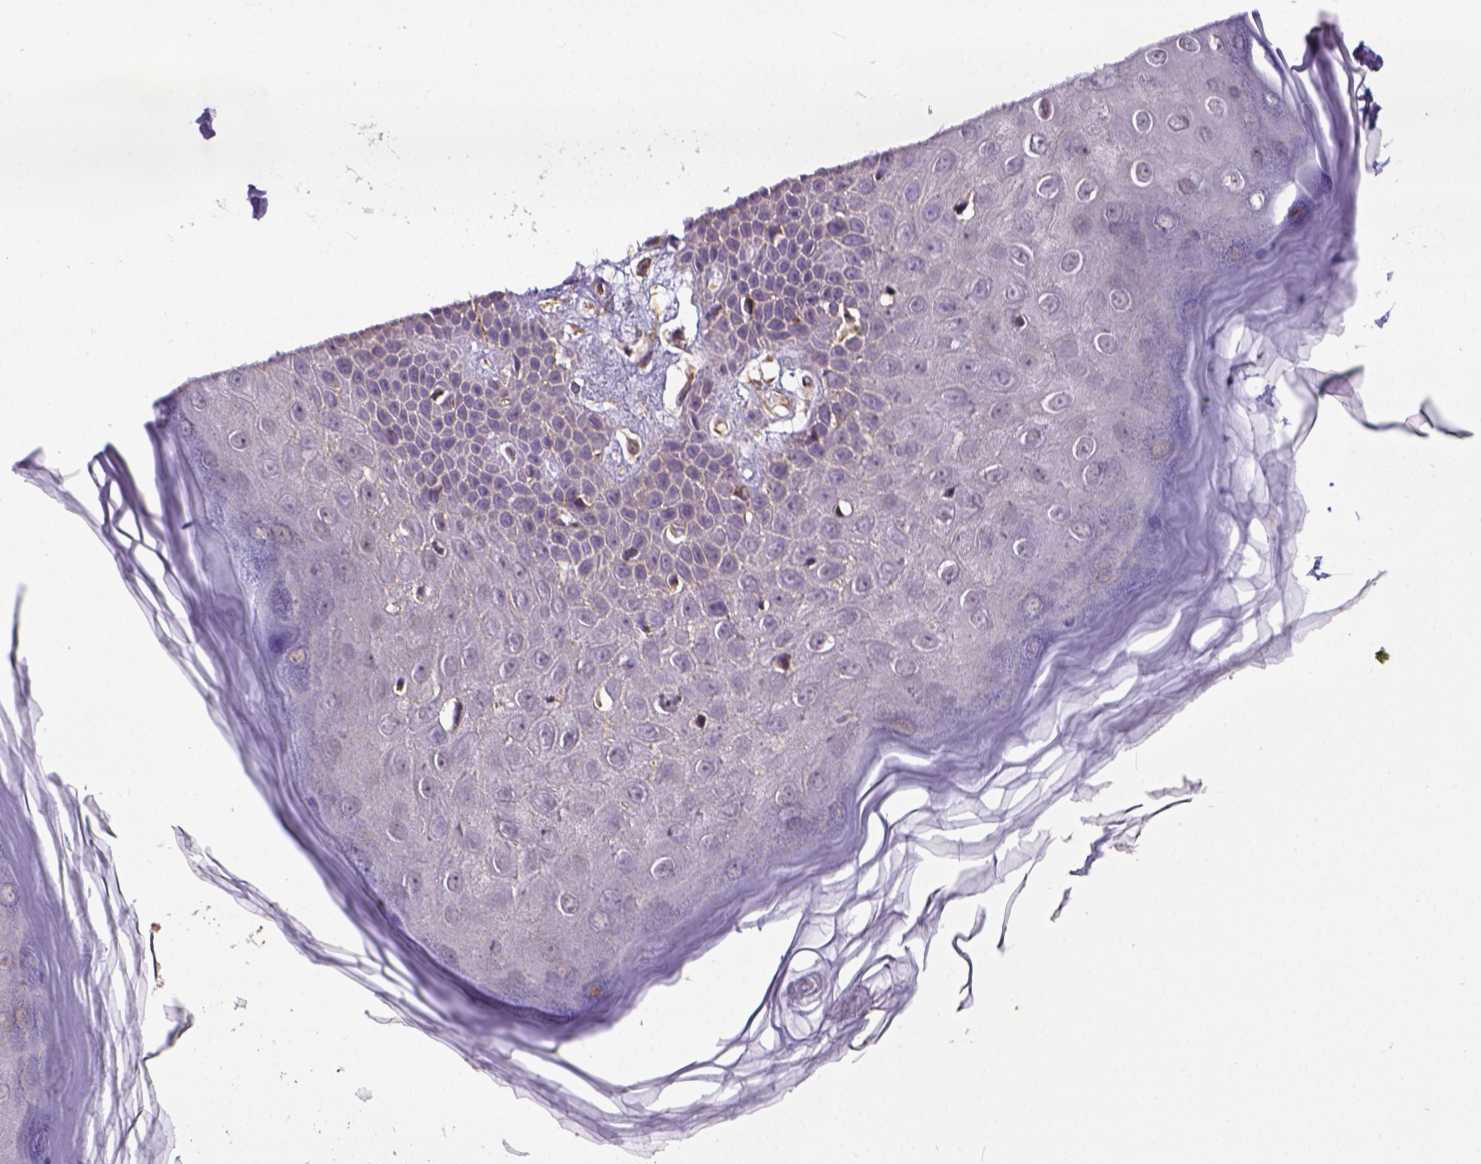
{"staining": {"intensity": "moderate", "quantity": ">75%", "location": "cytoplasmic/membranous"}, "tissue": "skin", "cell_type": "Fibroblasts", "image_type": "normal", "snomed": [{"axis": "morphology", "description": "Normal tissue, NOS"}, {"axis": "topography", "description": "Skin"}], "caption": "Normal skin demonstrates moderate cytoplasmic/membranous positivity in about >75% of fibroblasts, visualized by immunohistochemistry.", "gene": "DICER1", "patient": {"sex": "female", "age": 62}}